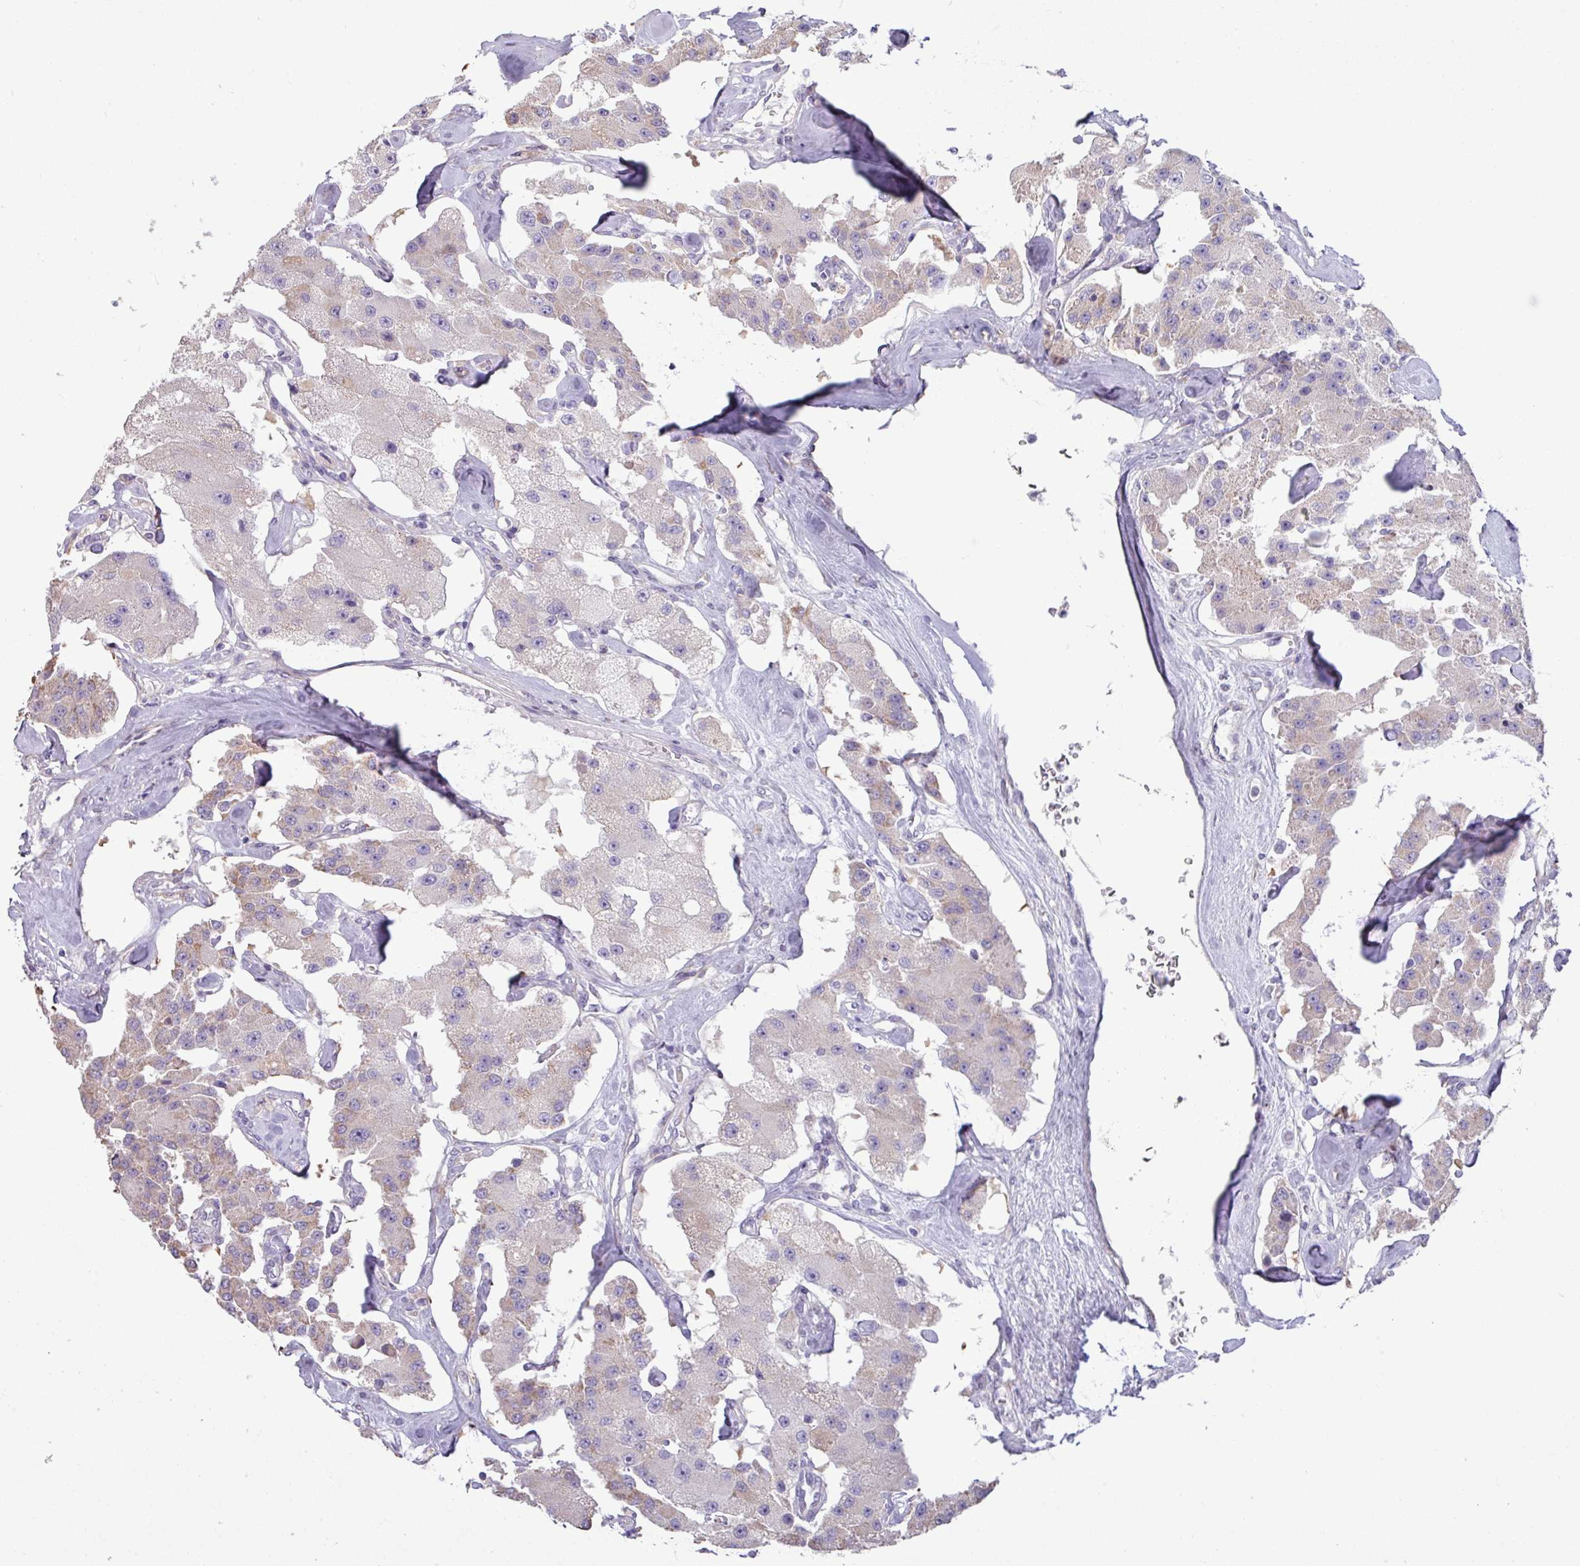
{"staining": {"intensity": "weak", "quantity": "<25%", "location": "cytoplasmic/membranous"}, "tissue": "carcinoid", "cell_type": "Tumor cells", "image_type": "cancer", "snomed": [{"axis": "morphology", "description": "Carcinoid, malignant, NOS"}, {"axis": "topography", "description": "Pancreas"}], "caption": "A photomicrograph of human carcinoid is negative for staining in tumor cells.", "gene": "IRGC", "patient": {"sex": "male", "age": 41}}